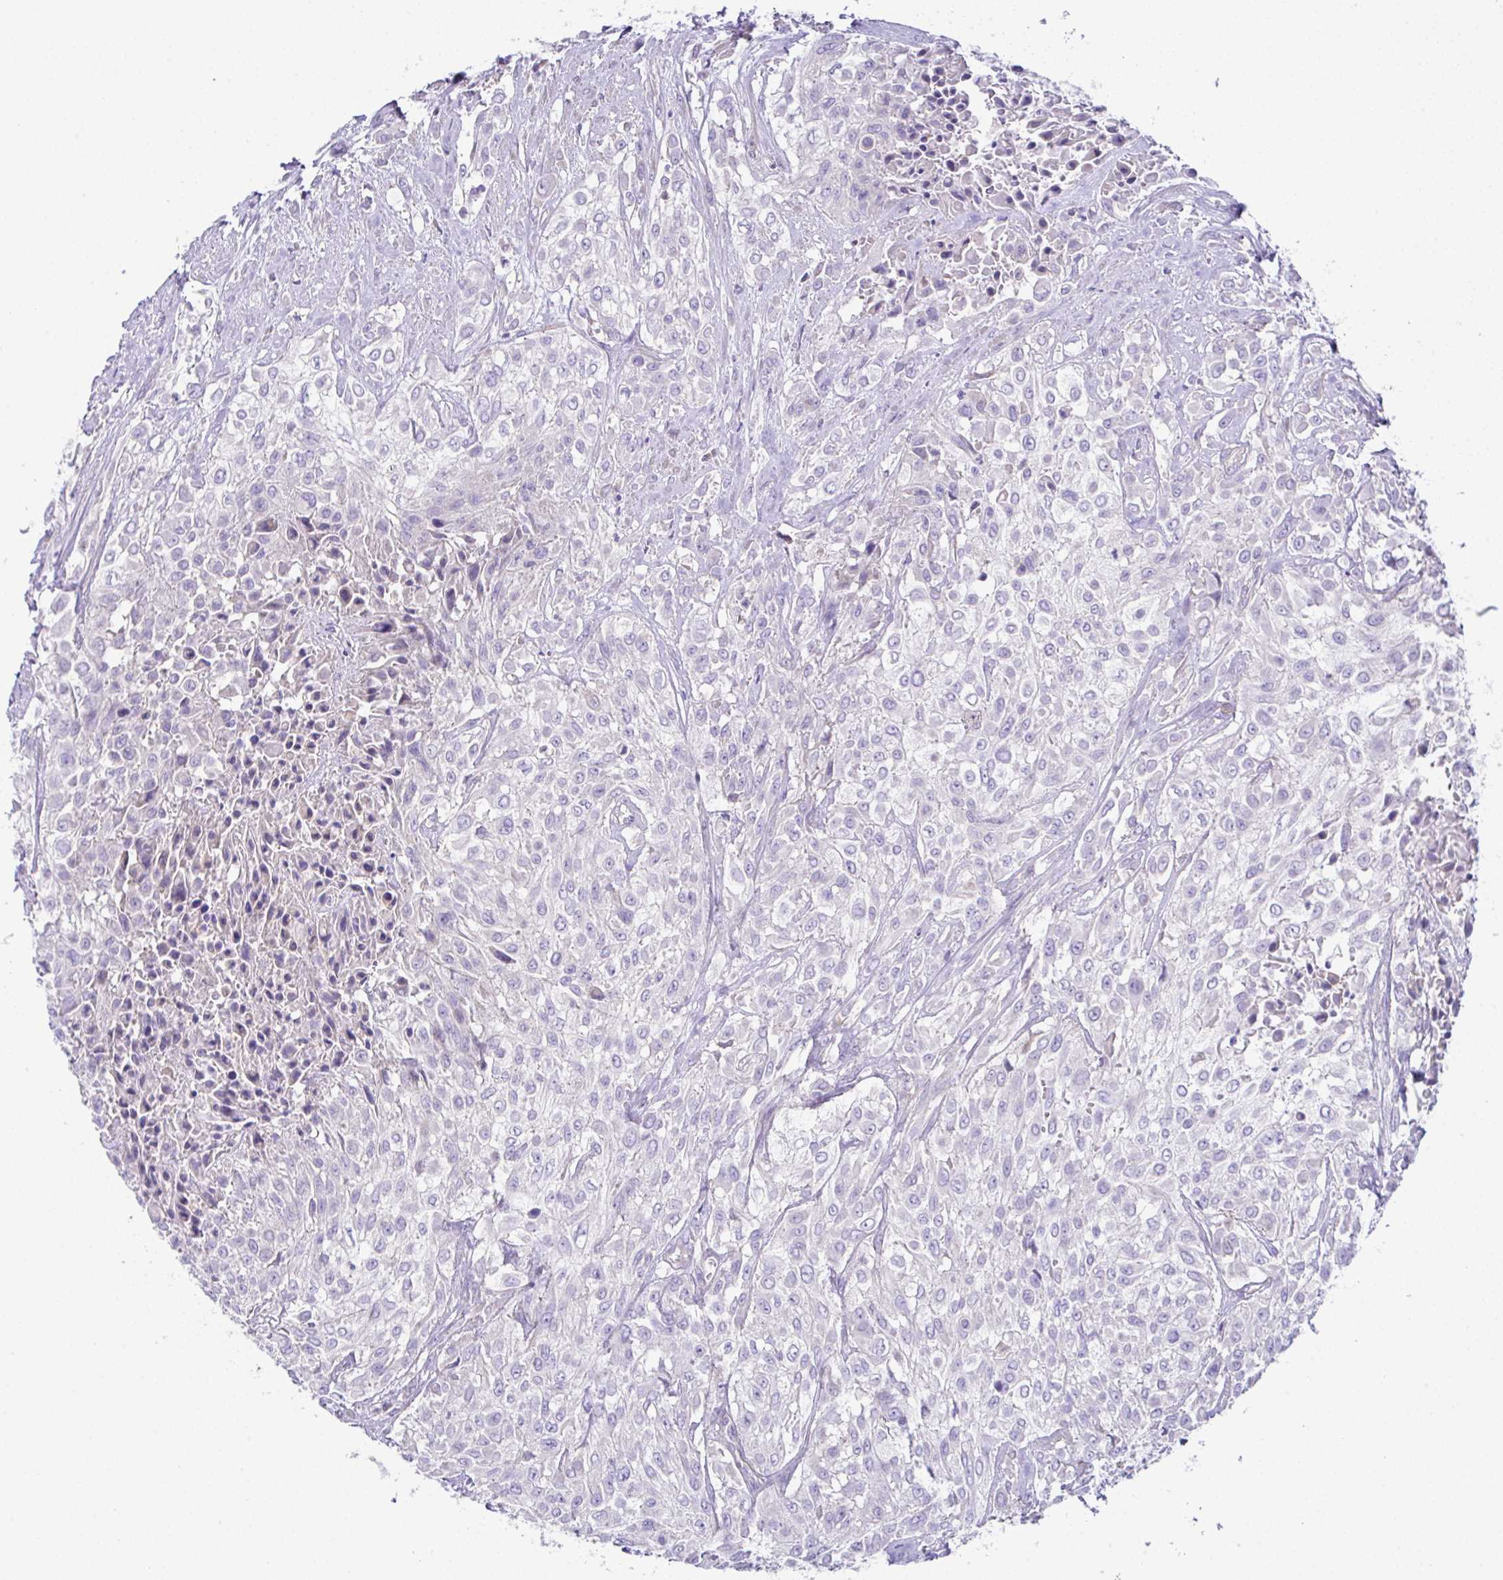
{"staining": {"intensity": "negative", "quantity": "none", "location": "none"}, "tissue": "urothelial cancer", "cell_type": "Tumor cells", "image_type": "cancer", "snomed": [{"axis": "morphology", "description": "Urothelial carcinoma, High grade"}, {"axis": "topography", "description": "Urinary bladder"}], "caption": "DAB immunohistochemical staining of human urothelial cancer shows no significant expression in tumor cells.", "gene": "OR4P4", "patient": {"sex": "male", "age": 57}}